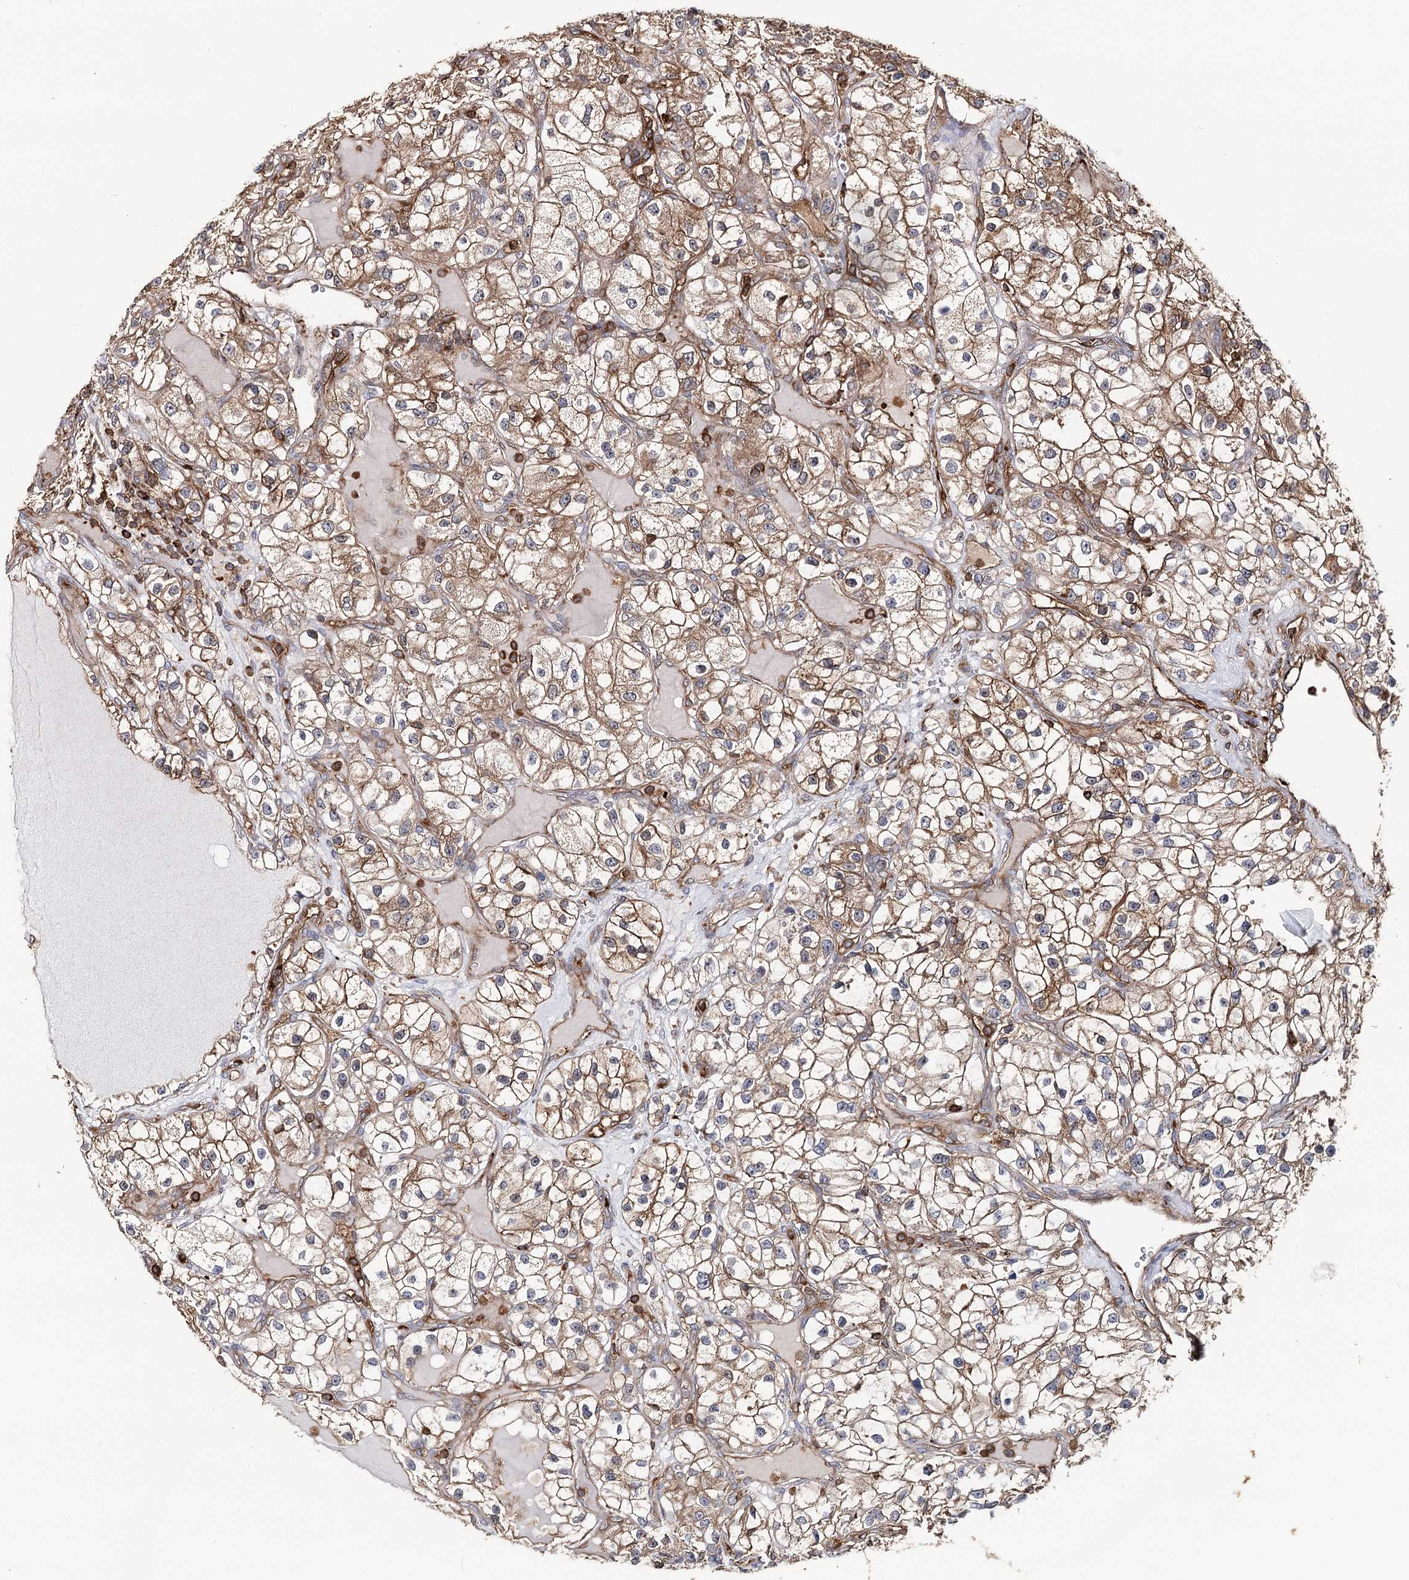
{"staining": {"intensity": "moderate", "quantity": ">75%", "location": "cytoplasmic/membranous"}, "tissue": "renal cancer", "cell_type": "Tumor cells", "image_type": "cancer", "snomed": [{"axis": "morphology", "description": "Adenocarcinoma, NOS"}, {"axis": "topography", "description": "Kidney"}], "caption": "Immunohistochemistry (IHC) (DAB) staining of renal cancer (adenocarcinoma) reveals moderate cytoplasmic/membranous protein positivity in approximately >75% of tumor cells. Immunohistochemistry (IHC) stains the protein in brown and the nuclei are stained blue.", "gene": "SEC24B", "patient": {"sex": "female", "age": 57}}